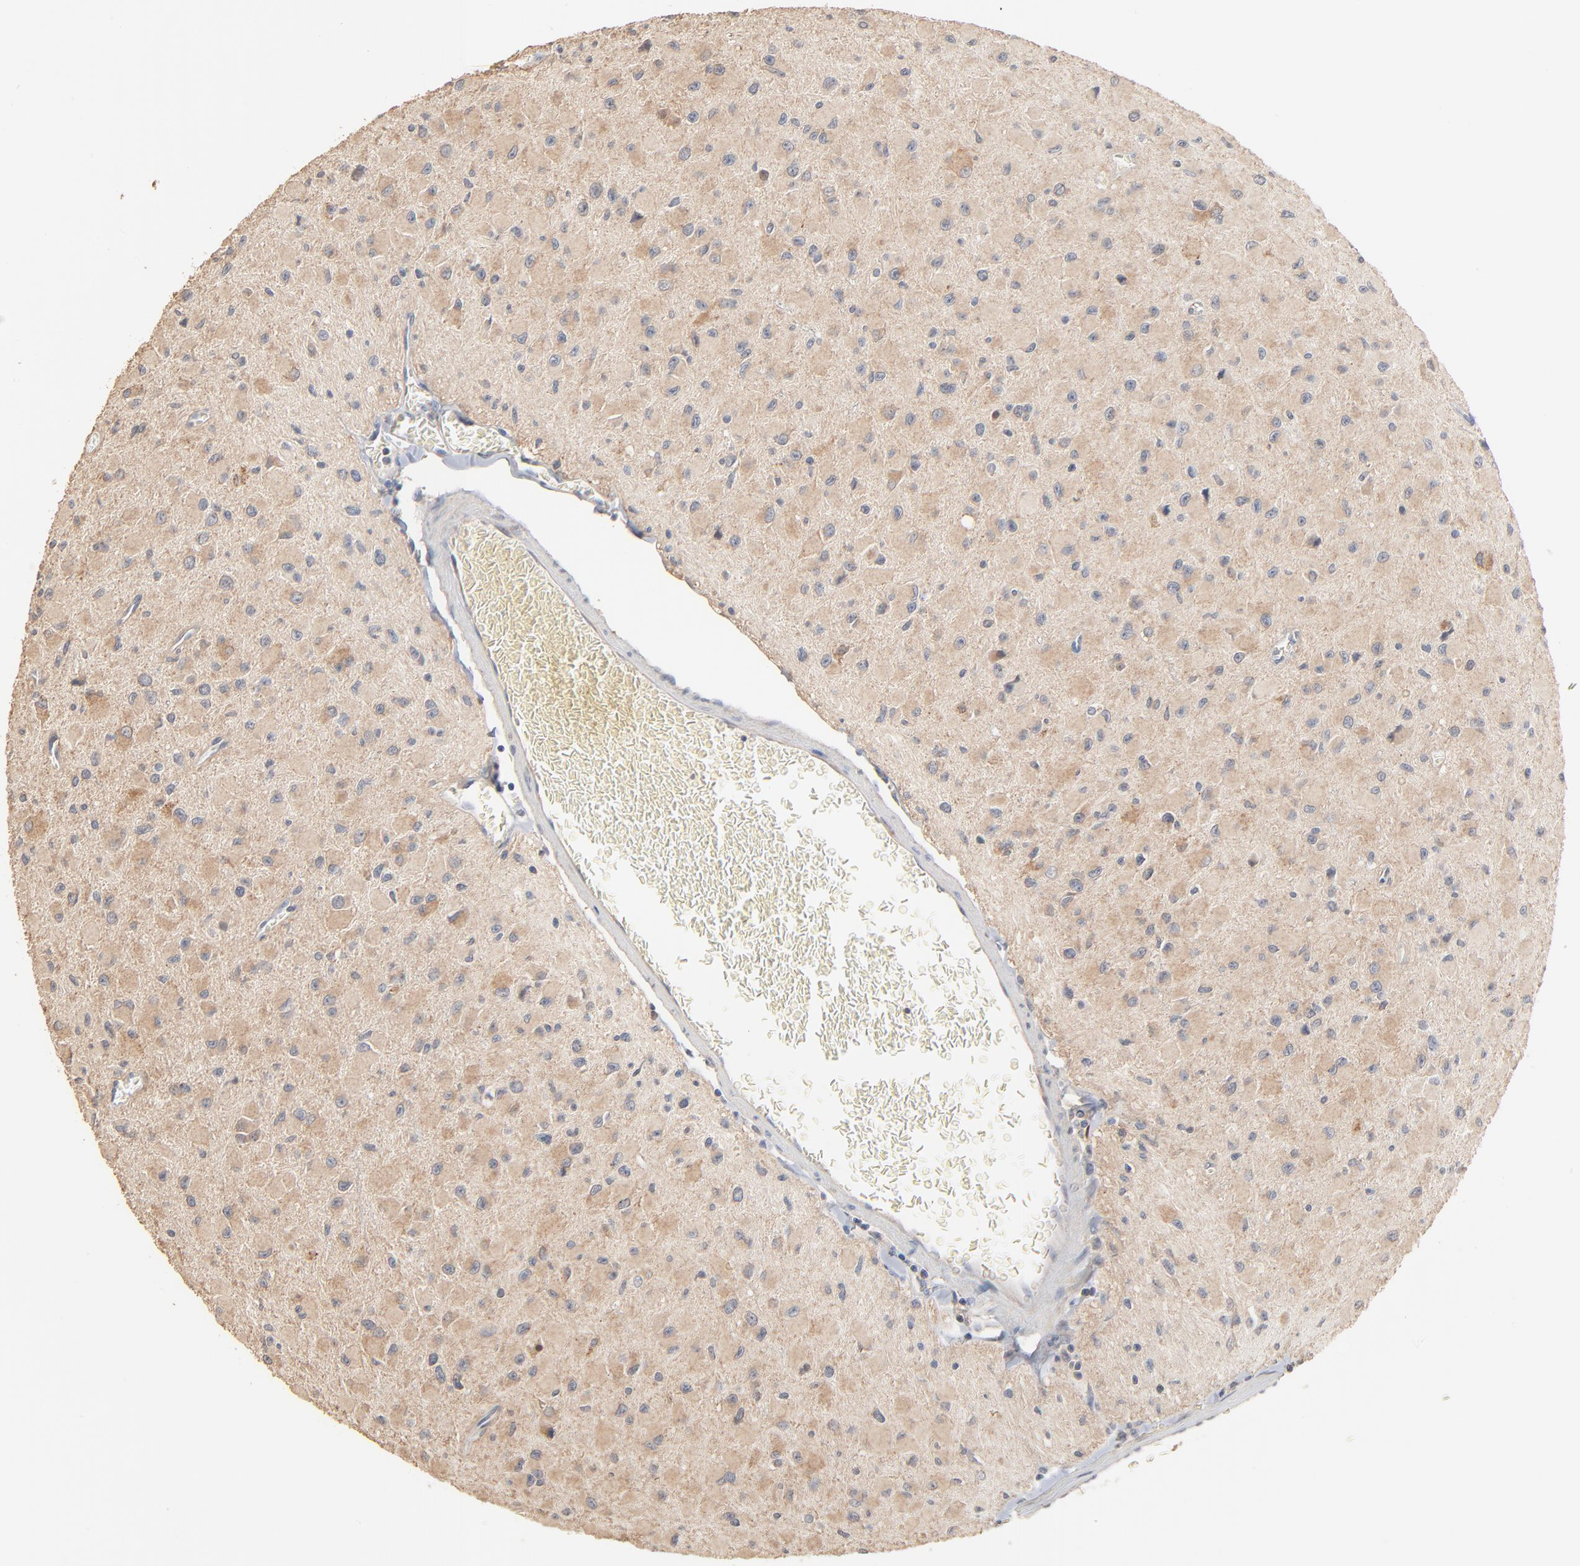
{"staining": {"intensity": "weak", "quantity": ">75%", "location": "cytoplasmic/membranous"}, "tissue": "glioma", "cell_type": "Tumor cells", "image_type": "cancer", "snomed": [{"axis": "morphology", "description": "Glioma, malignant, Low grade"}, {"axis": "topography", "description": "Brain"}], "caption": "Tumor cells reveal low levels of weak cytoplasmic/membranous expression in about >75% of cells in human malignant low-grade glioma. The staining was performed using DAB to visualize the protein expression in brown, while the nuclei were stained in blue with hematoxylin (Magnification: 20x).", "gene": "ZDHHC8", "patient": {"sex": "male", "age": 42}}